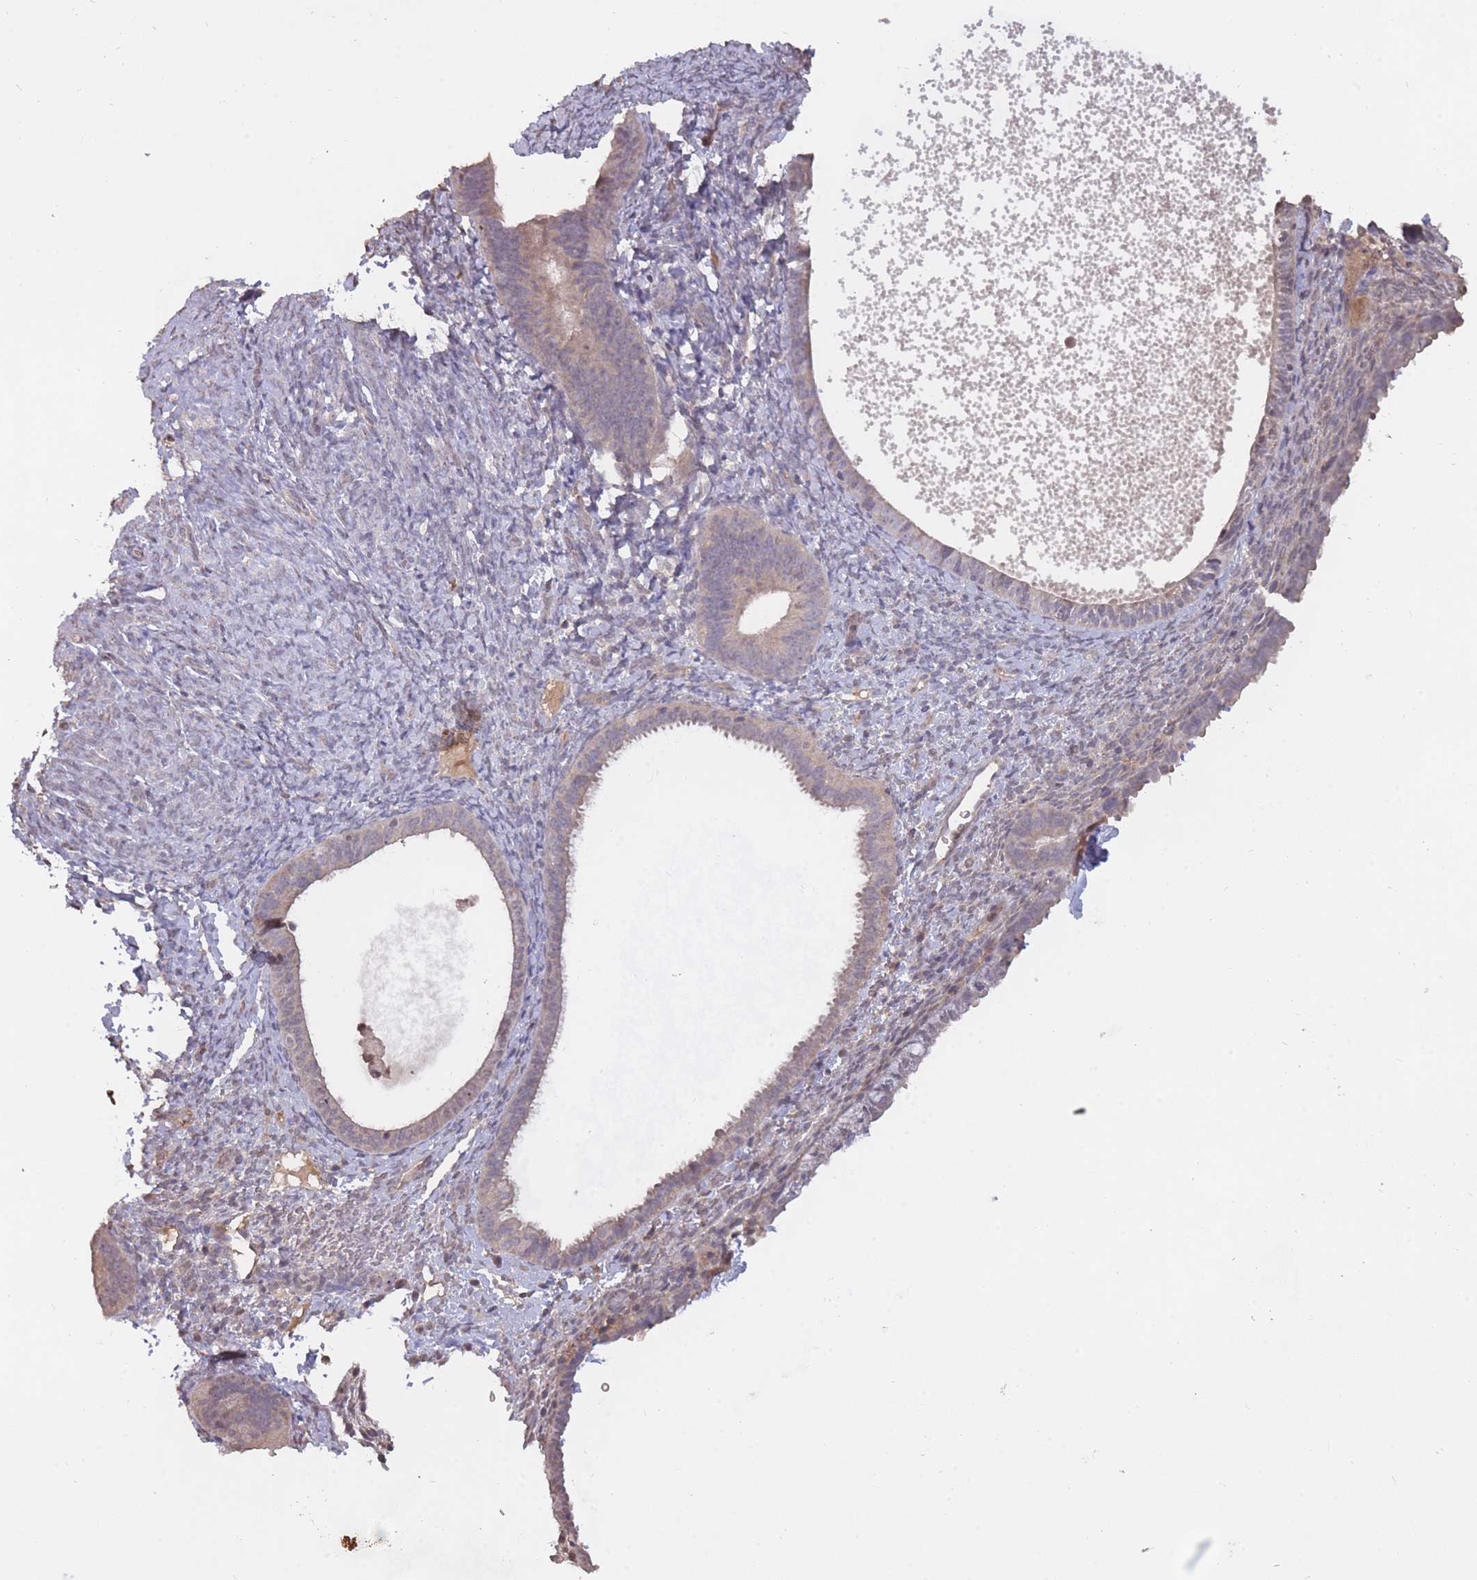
{"staining": {"intensity": "negative", "quantity": "none", "location": "none"}, "tissue": "endometrium", "cell_type": "Cells in endometrial stroma", "image_type": "normal", "snomed": [{"axis": "morphology", "description": "Normal tissue, NOS"}, {"axis": "topography", "description": "Endometrium"}], "caption": "IHC of benign endometrium exhibits no expression in cells in endometrial stroma.", "gene": "ADCYAP1R1", "patient": {"sex": "female", "age": 65}}